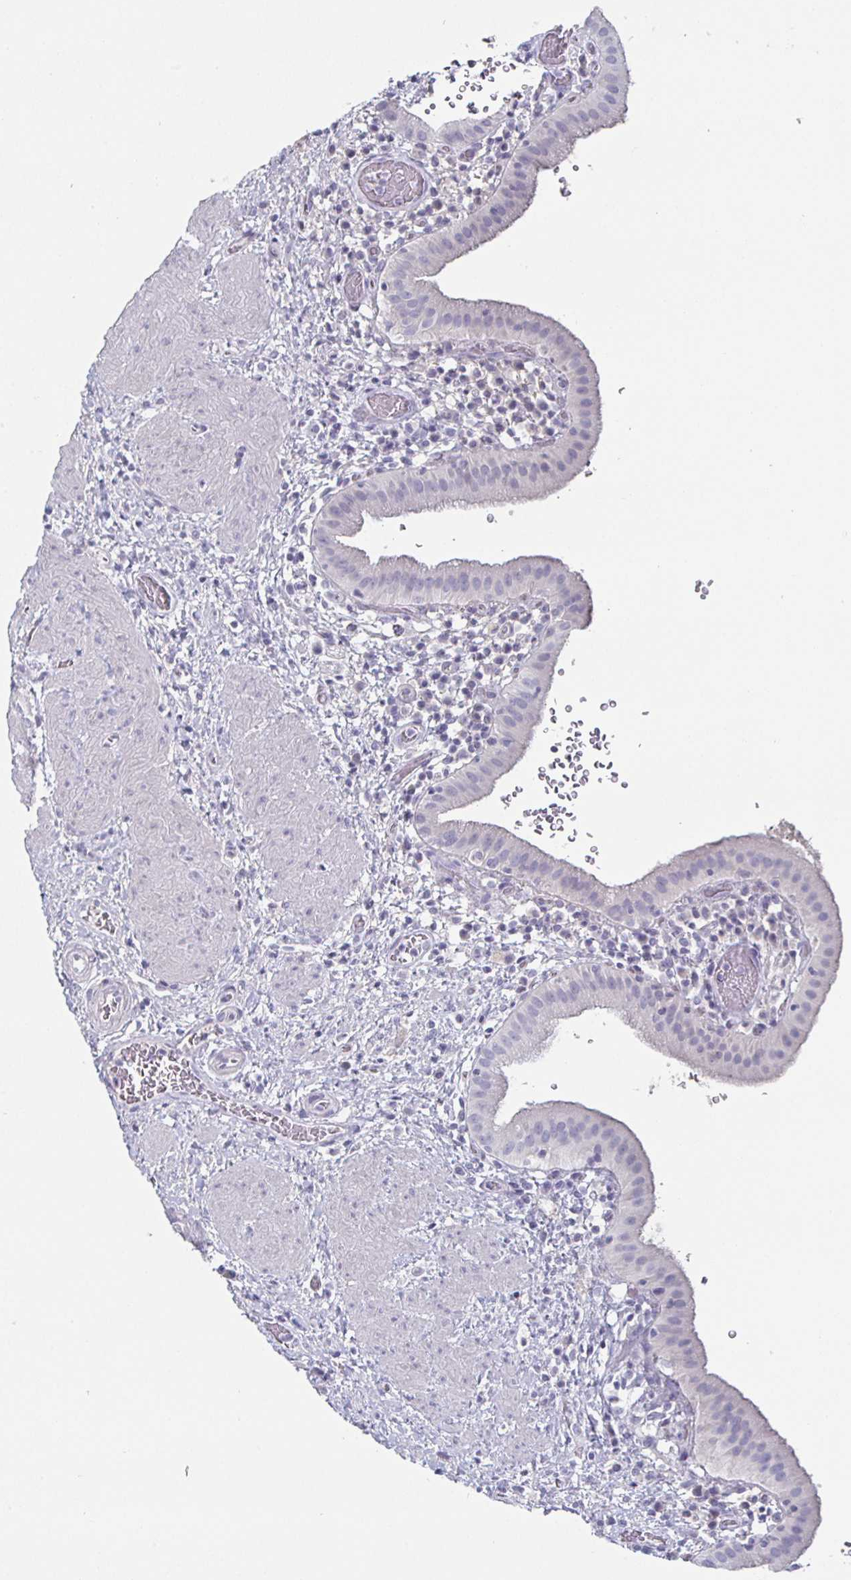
{"staining": {"intensity": "negative", "quantity": "none", "location": "none"}, "tissue": "gallbladder", "cell_type": "Glandular cells", "image_type": "normal", "snomed": [{"axis": "morphology", "description": "Normal tissue, NOS"}, {"axis": "topography", "description": "Gallbladder"}], "caption": "Glandular cells show no significant protein staining in normal gallbladder. Nuclei are stained in blue.", "gene": "ENPP1", "patient": {"sex": "male", "age": 26}}